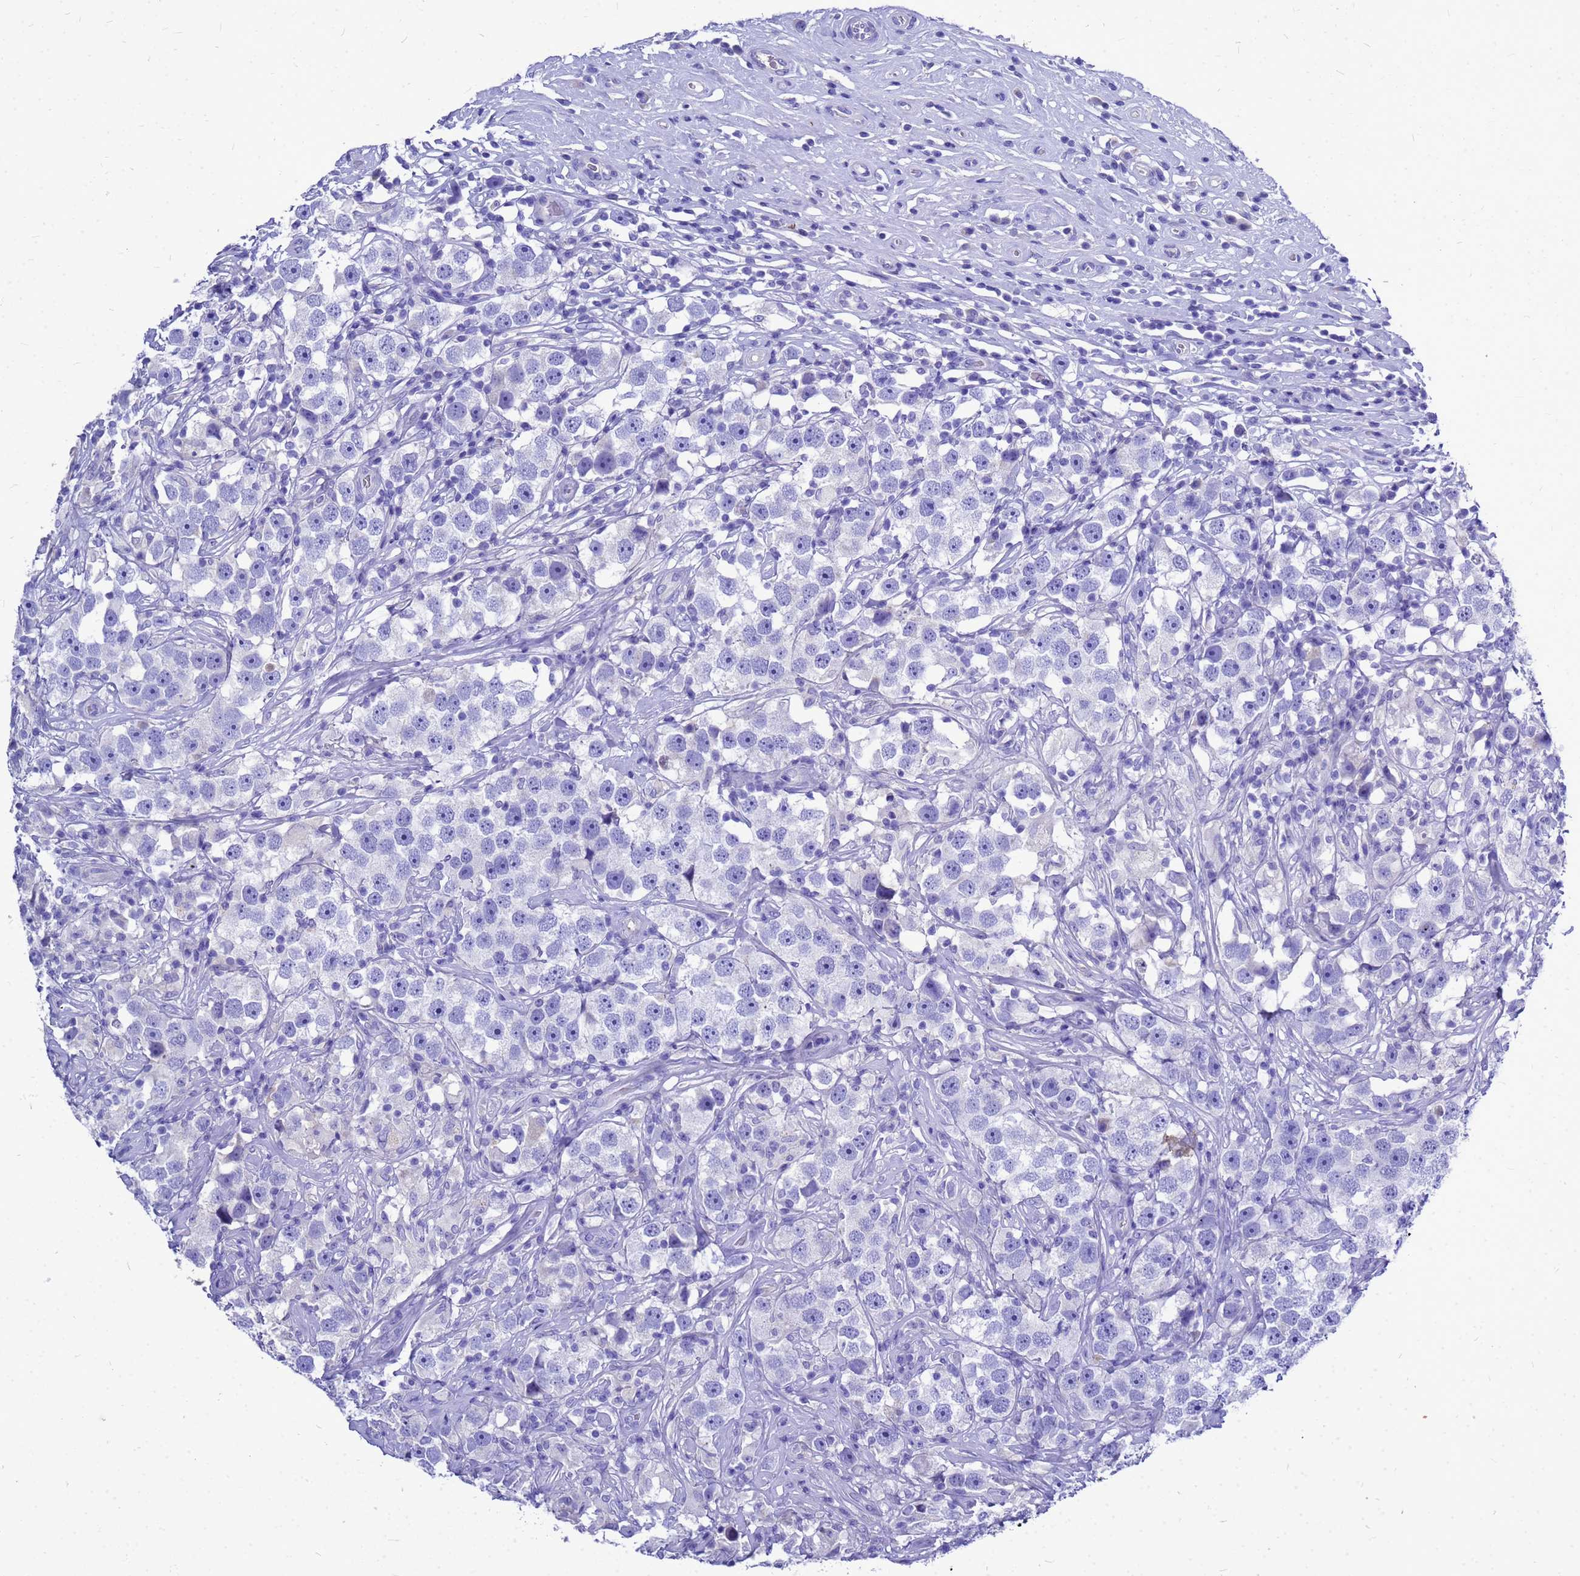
{"staining": {"intensity": "negative", "quantity": "none", "location": "none"}, "tissue": "testis cancer", "cell_type": "Tumor cells", "image_type": "cancer", "snomed": [{"axis": "morphology", "description": "Seminoma, NOS"}, {"axis": "topography", "description": "Testis"}], "caption": "Micrograph shows no significant protein positivity in tumor cells of seminoma (testis).", "gene": "OR52E2", "patient": {"sex": "male", "age": 49}}